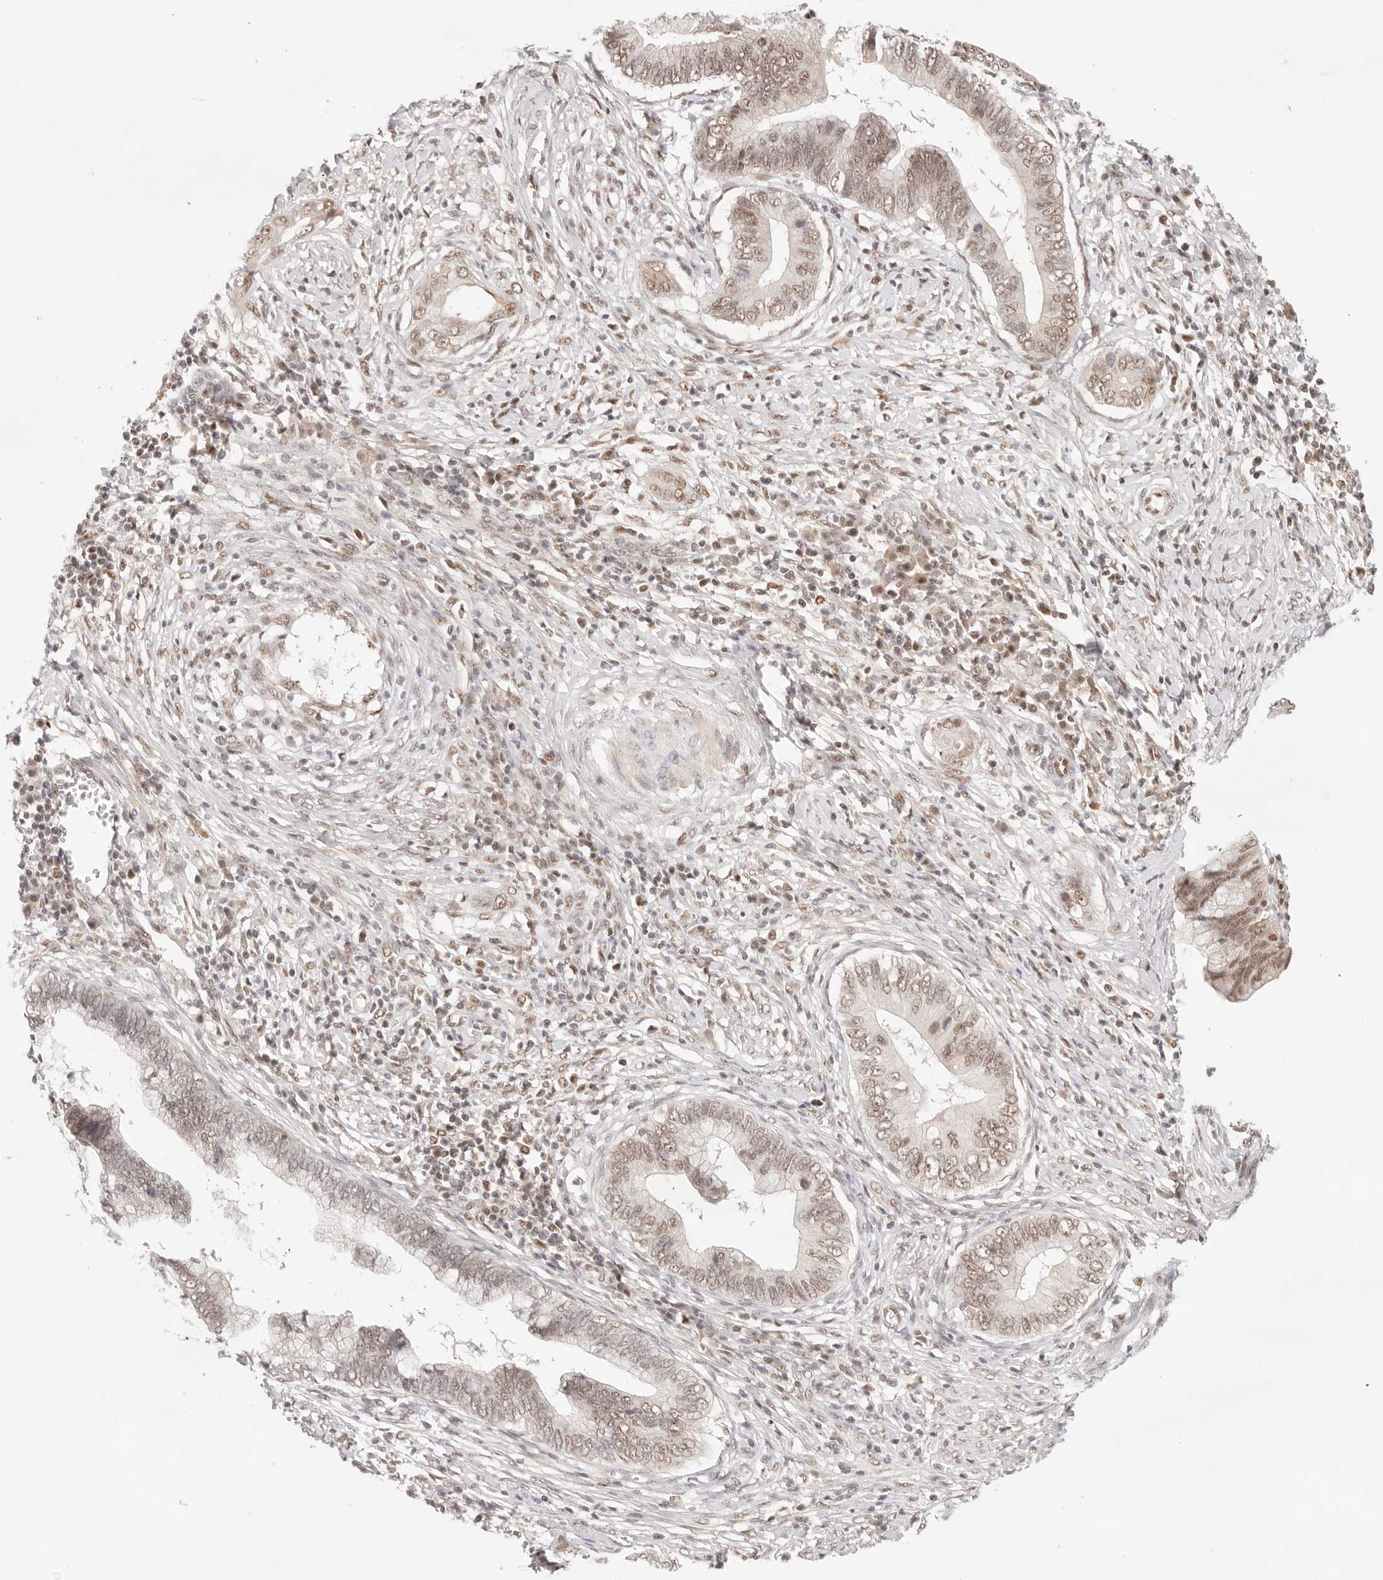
{"staining": {"intensity": "moderate", "quantity": ">75%", "location": "nuclear"}, "tissue": "cervical cancer", "cell_type": "Tumor cells", "image_type": "cancer", "snomed": [{"axis": "morphology", "description": "Adenocarcinoma, NOS"}, {"axis": "topography", "description": "Cervix"}], "caption": "Immunohistochemistry staining of adenocarcinoma (cervical), which demonstrates medium levels of moderate nuclear staining in approximately >75% of tumor cells indicating moderate nuclear protein expression. The staining was performed using DAB (brown) for protein detection and nuclei were counterstained in hematoxylin (blue).", "gene": "GTF2E2", "patient": {"sex": "female", "age": 44}}